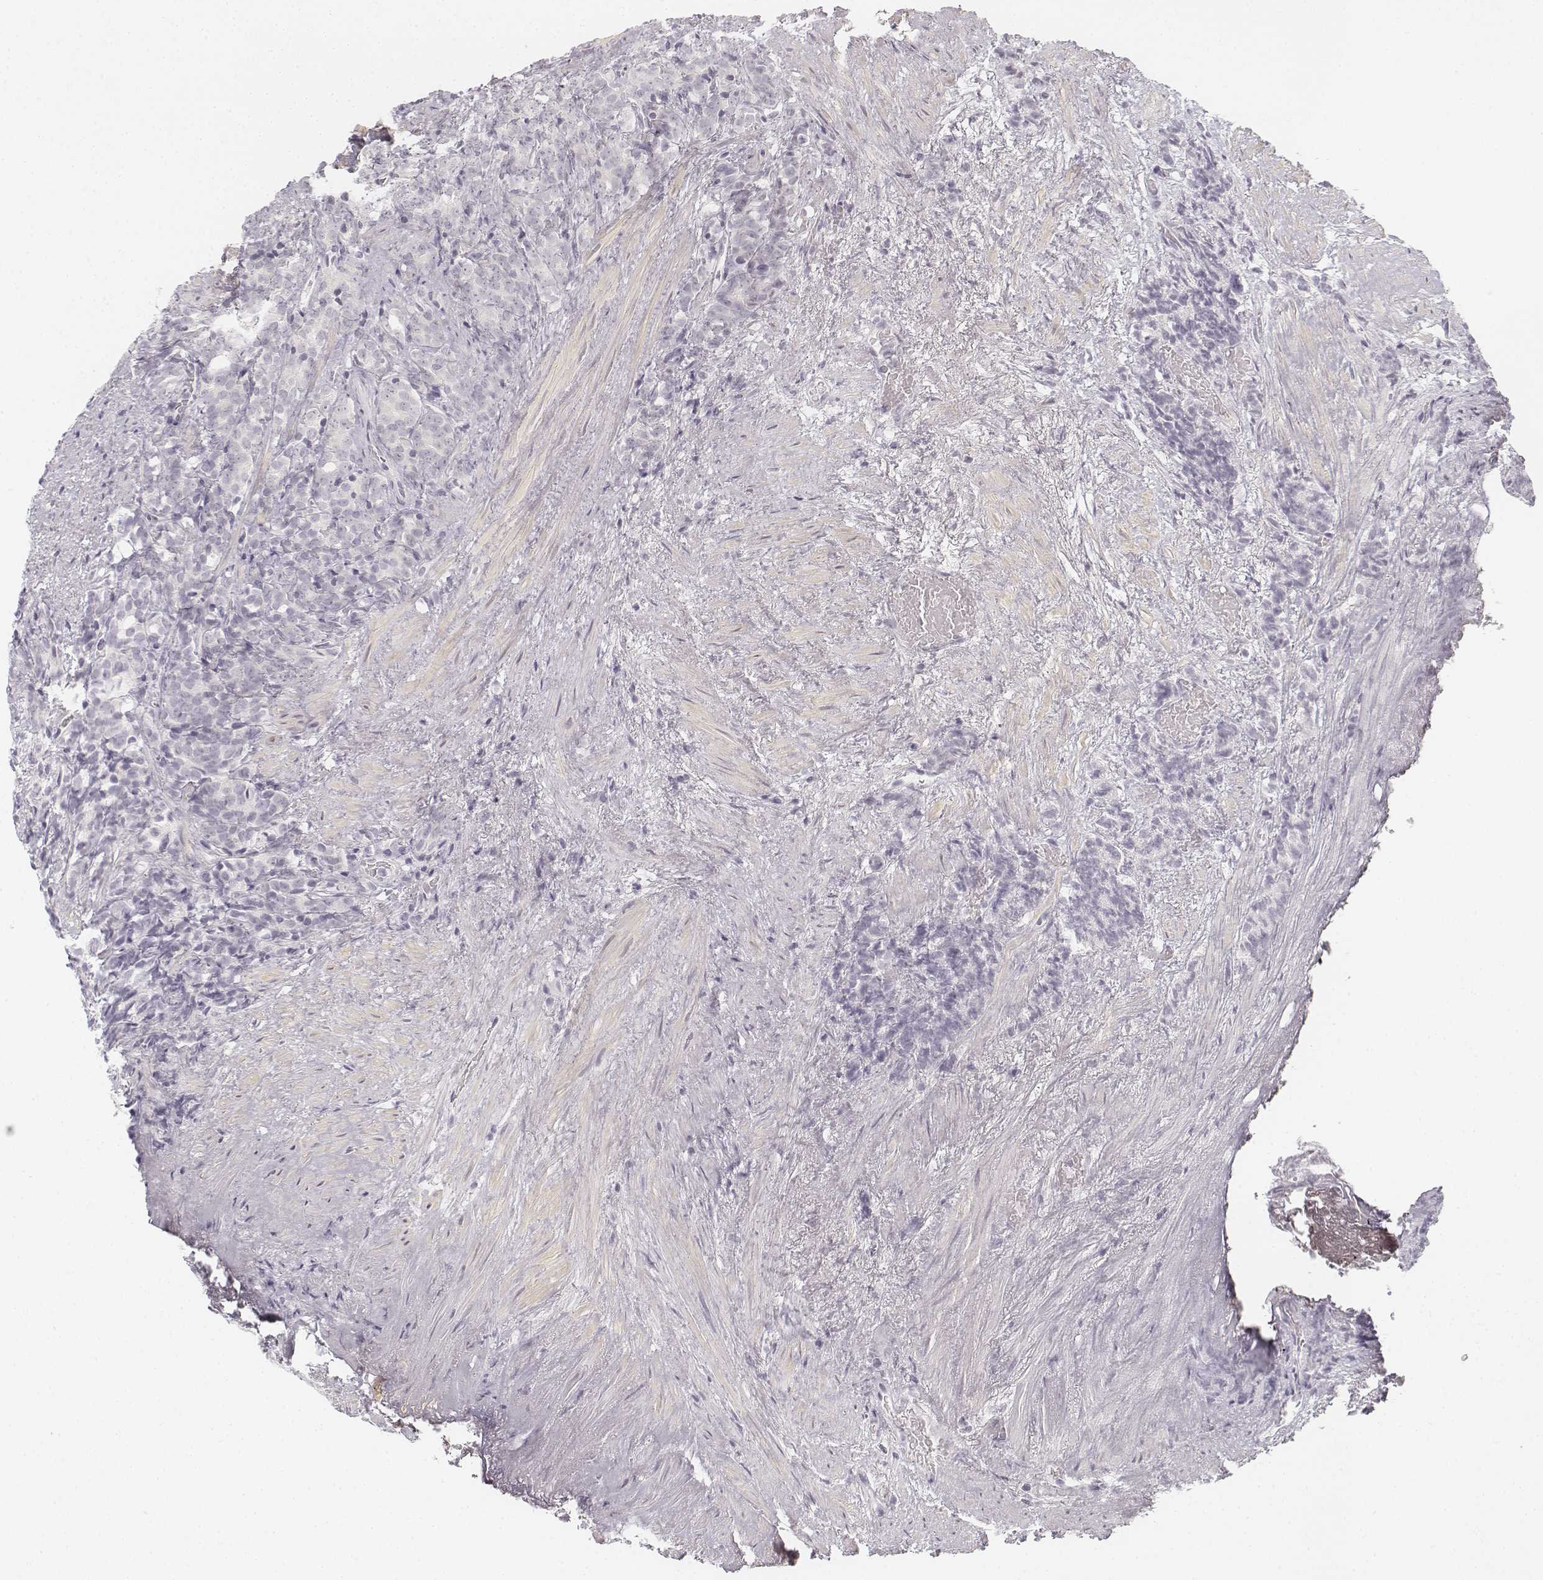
{"staining": {"intensity": "negative", "quantity": "none", "location": "none"}, "tissue": "prostate cancer", "cell_type": "Tumor cells", "image_type": "cancer", "snomed": [{"axis": "morphology", "description": "Adenocarcinoma, High grade"}, {"axis": "topography", "description": "Prostate"}], "caption": "A micrograph of human prostate cancer is negative for staining in tumor cells. Brightfield microscopy of immunohistochemistry stained with DAB (3,3'-diaminobenzidine) (brown) and hematoxylin (blue), captured at high magnification.", "gene": "KRT25", "patient": {"sex": "male", "age": 84}}